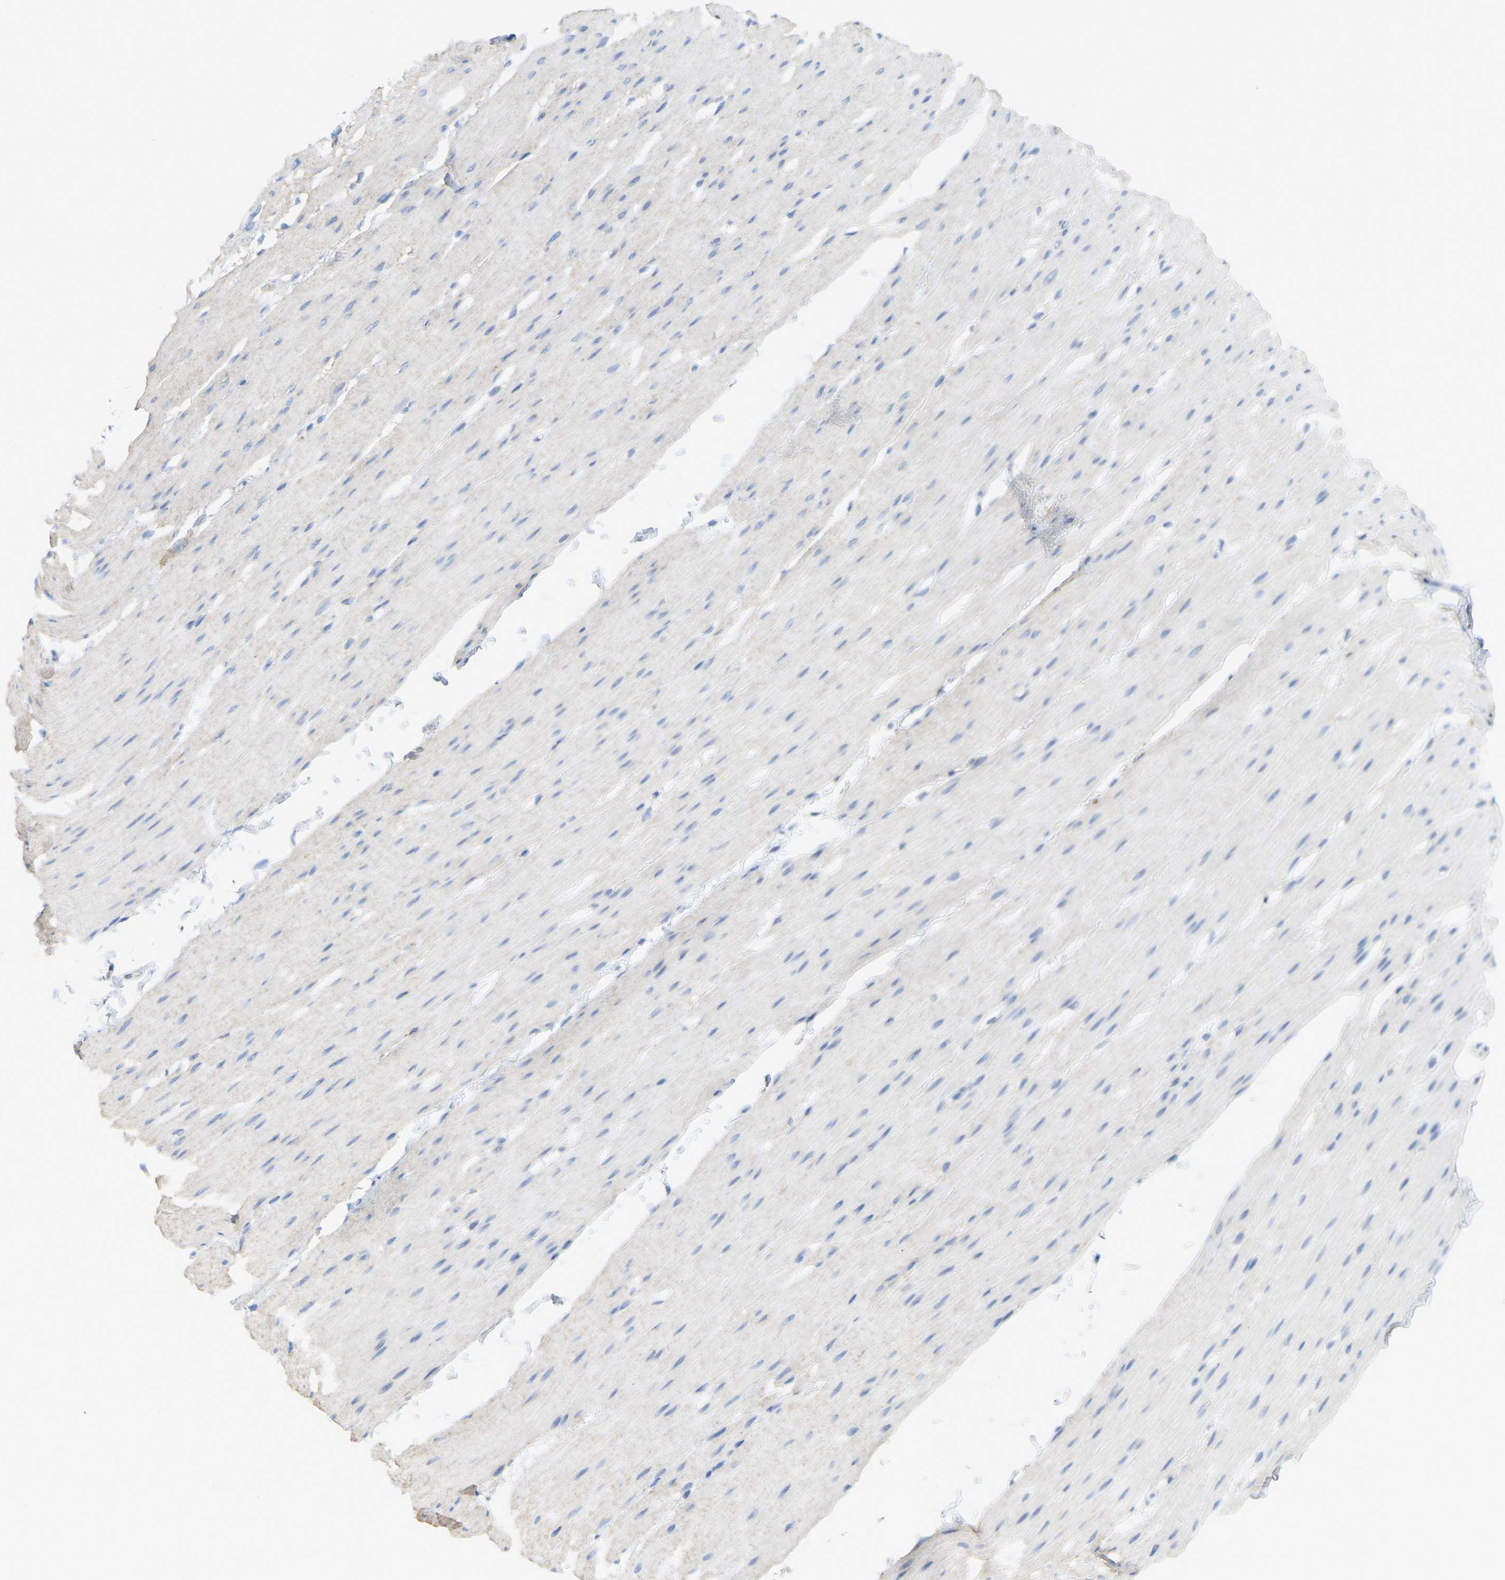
{"staining": {"intensity": "negative", "quantity": "none", "location": "none"}, "tissue": "smooth muscle", "cell_type": "Smooth muscle cells", "image_type": "normal", "snomed": [{"axis": "morphology", "description": "Normal tissue, NOS"}, {"axis": "topography", "description": "Smooth muscle"}, {"axis": "topography", "description": "Colon"}], "caption": "Smooth muscle cells are negative for brown protein staining in unremarkable smooth muscle. Nuclei are stained in blue.", "gene": "SERPINB5", "patient": {"sex": "male", "age": 67}}